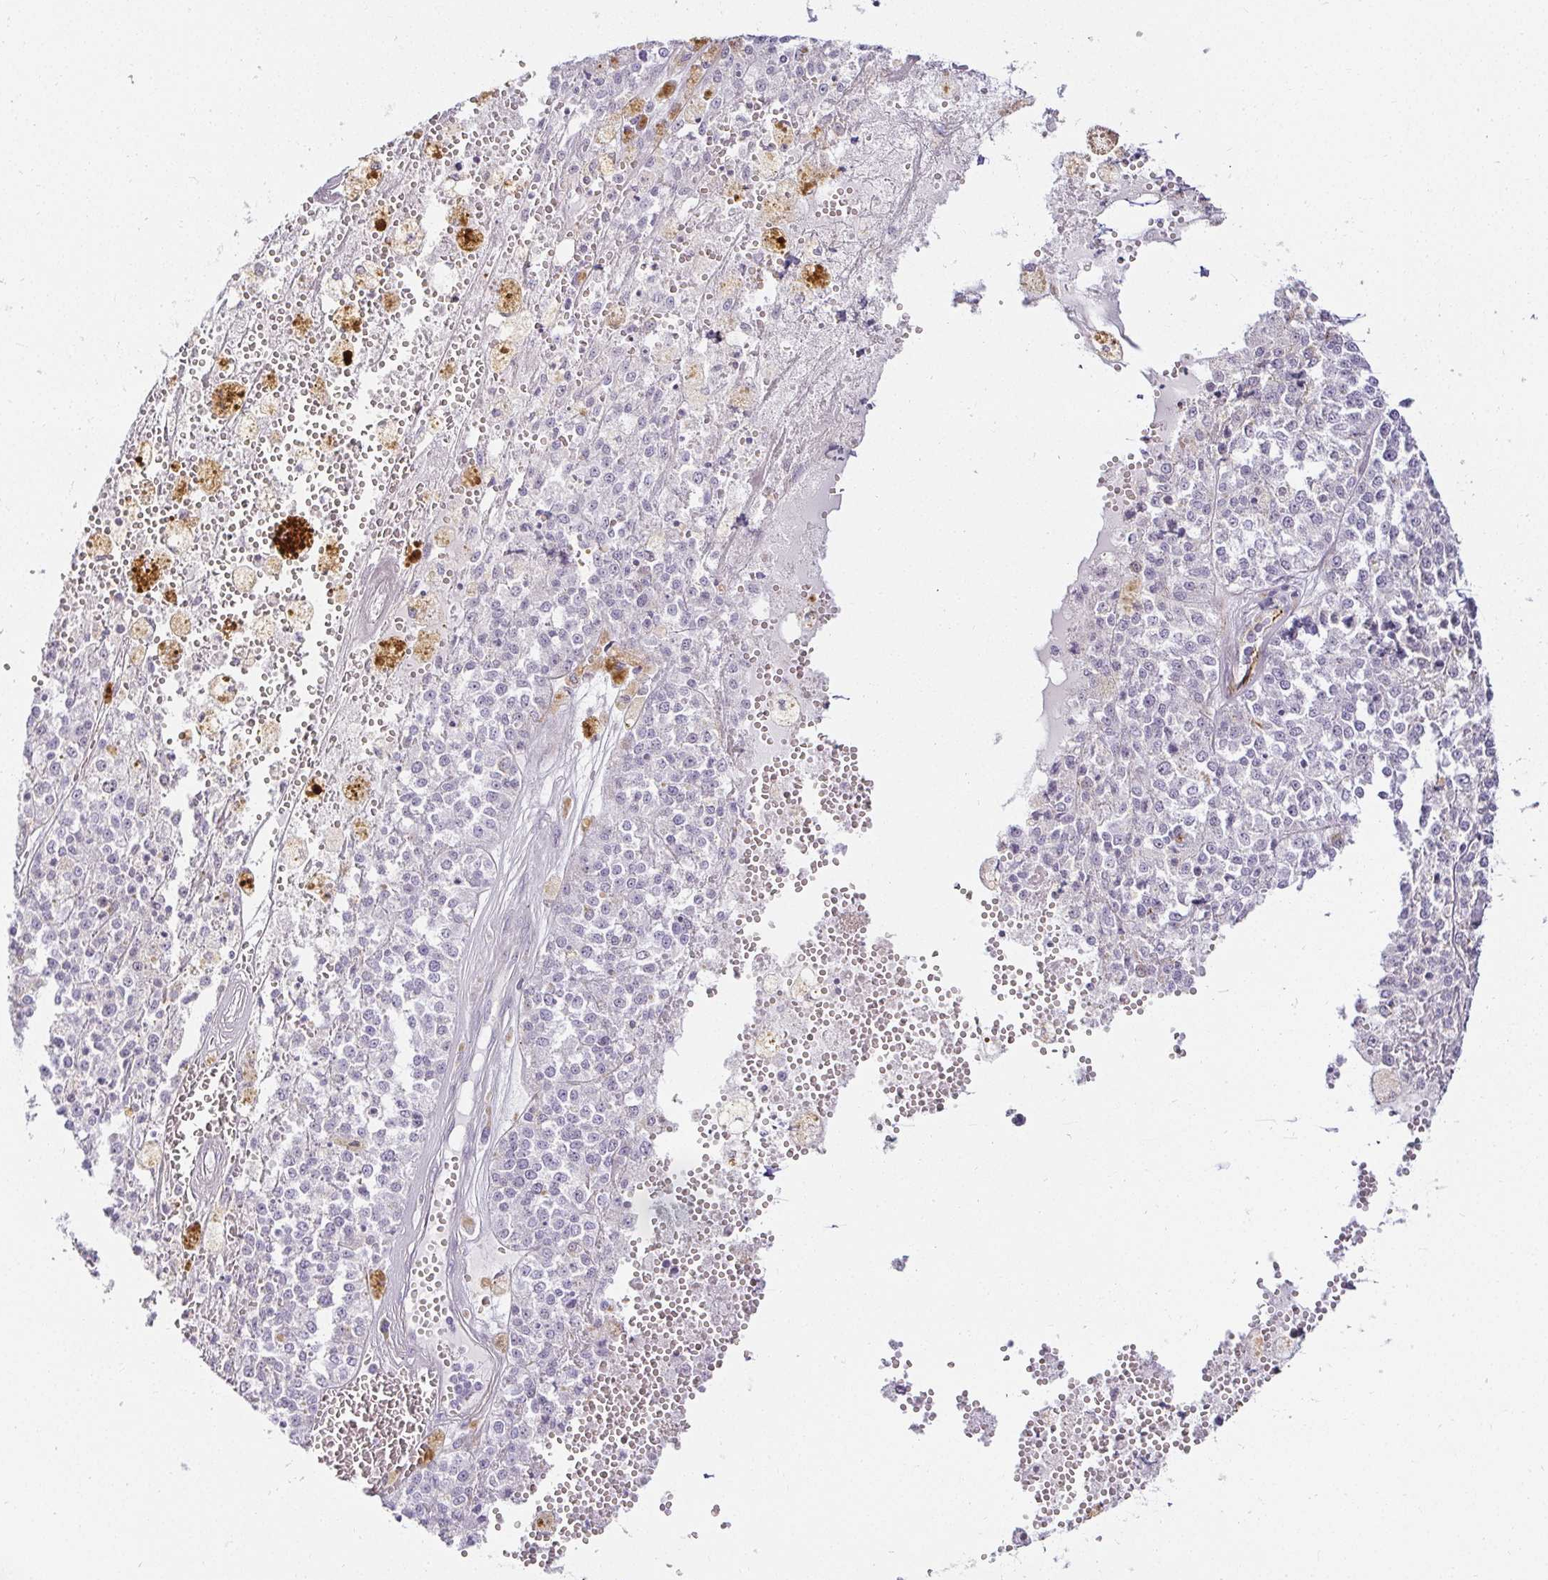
{"staining": {"intensity": "negative", "quantity": "none", "location": "none"}, "tissue": "melanoma", "cell_type": "Tumor cells", "image_type": "cancer", "snomed": [{"axis": "morphology", "description": "Malignant melanoma, Metastatic site"}, {"axis": "topography", "description": "Lymph node"}], "caption": "Melanoma was stained to show a protein in brown. There is no significant expression in tumor cells. (DAB IHC visualized using brightfield microscopy, high magnification).", "gene": "ACAN", "patient": {"sex": "female", "age": 64}}